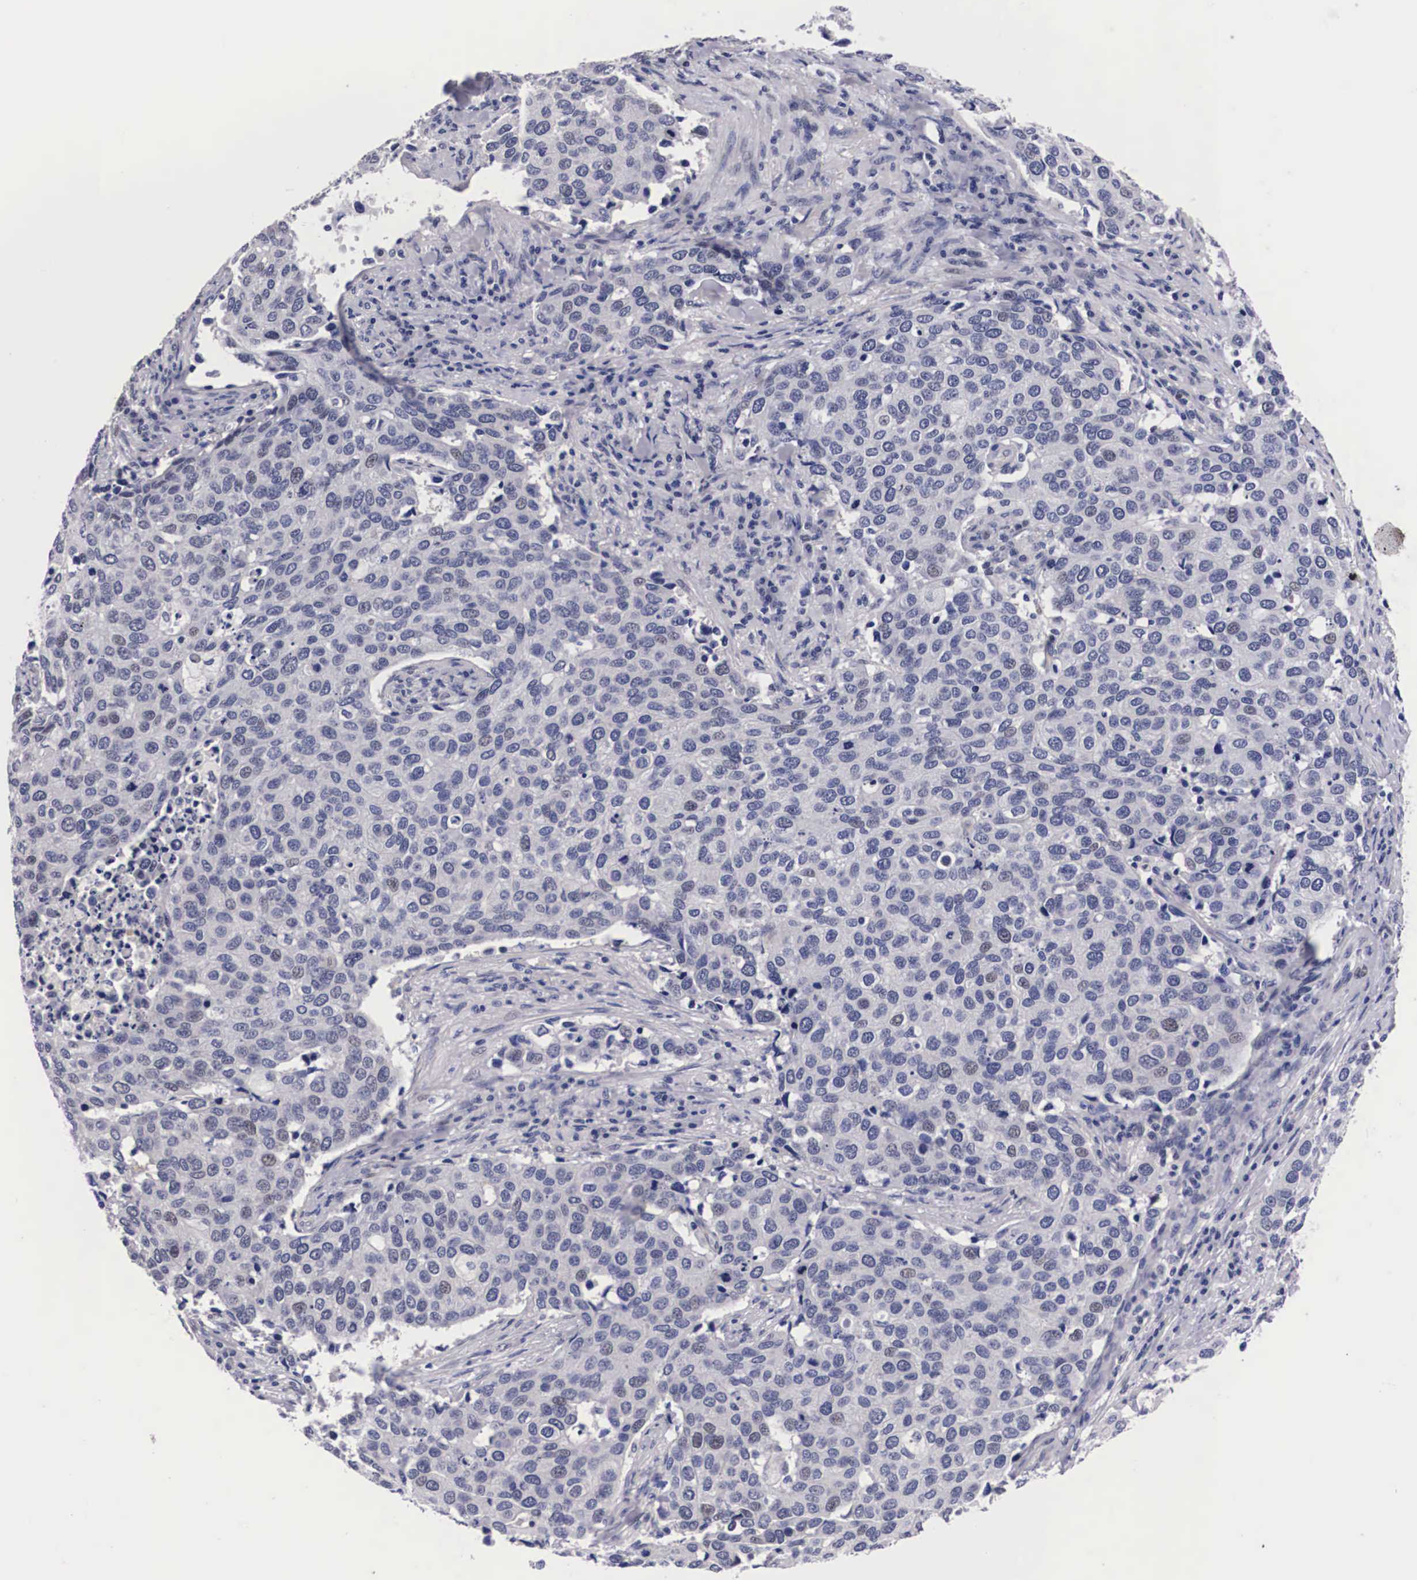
{"staining": {"intensity": "weak", "quantity": "<25%", "location": "nuclear"}, "tissue": "cervical cancer", "cell_type": "Tumor cells", "image_type": "cancer", "snomed": [{"axis": "morphology", "description": "Squamous cell carcinoma, NOS"}, {"axis": "topography", "description": "Cervix"}], "caption": "Tumor cells show no significant positivity in cervical cancer (squamous cell carcinoma).", "gene": "KHDRBS3", "patient": {"sex": "female", "age": 54}}